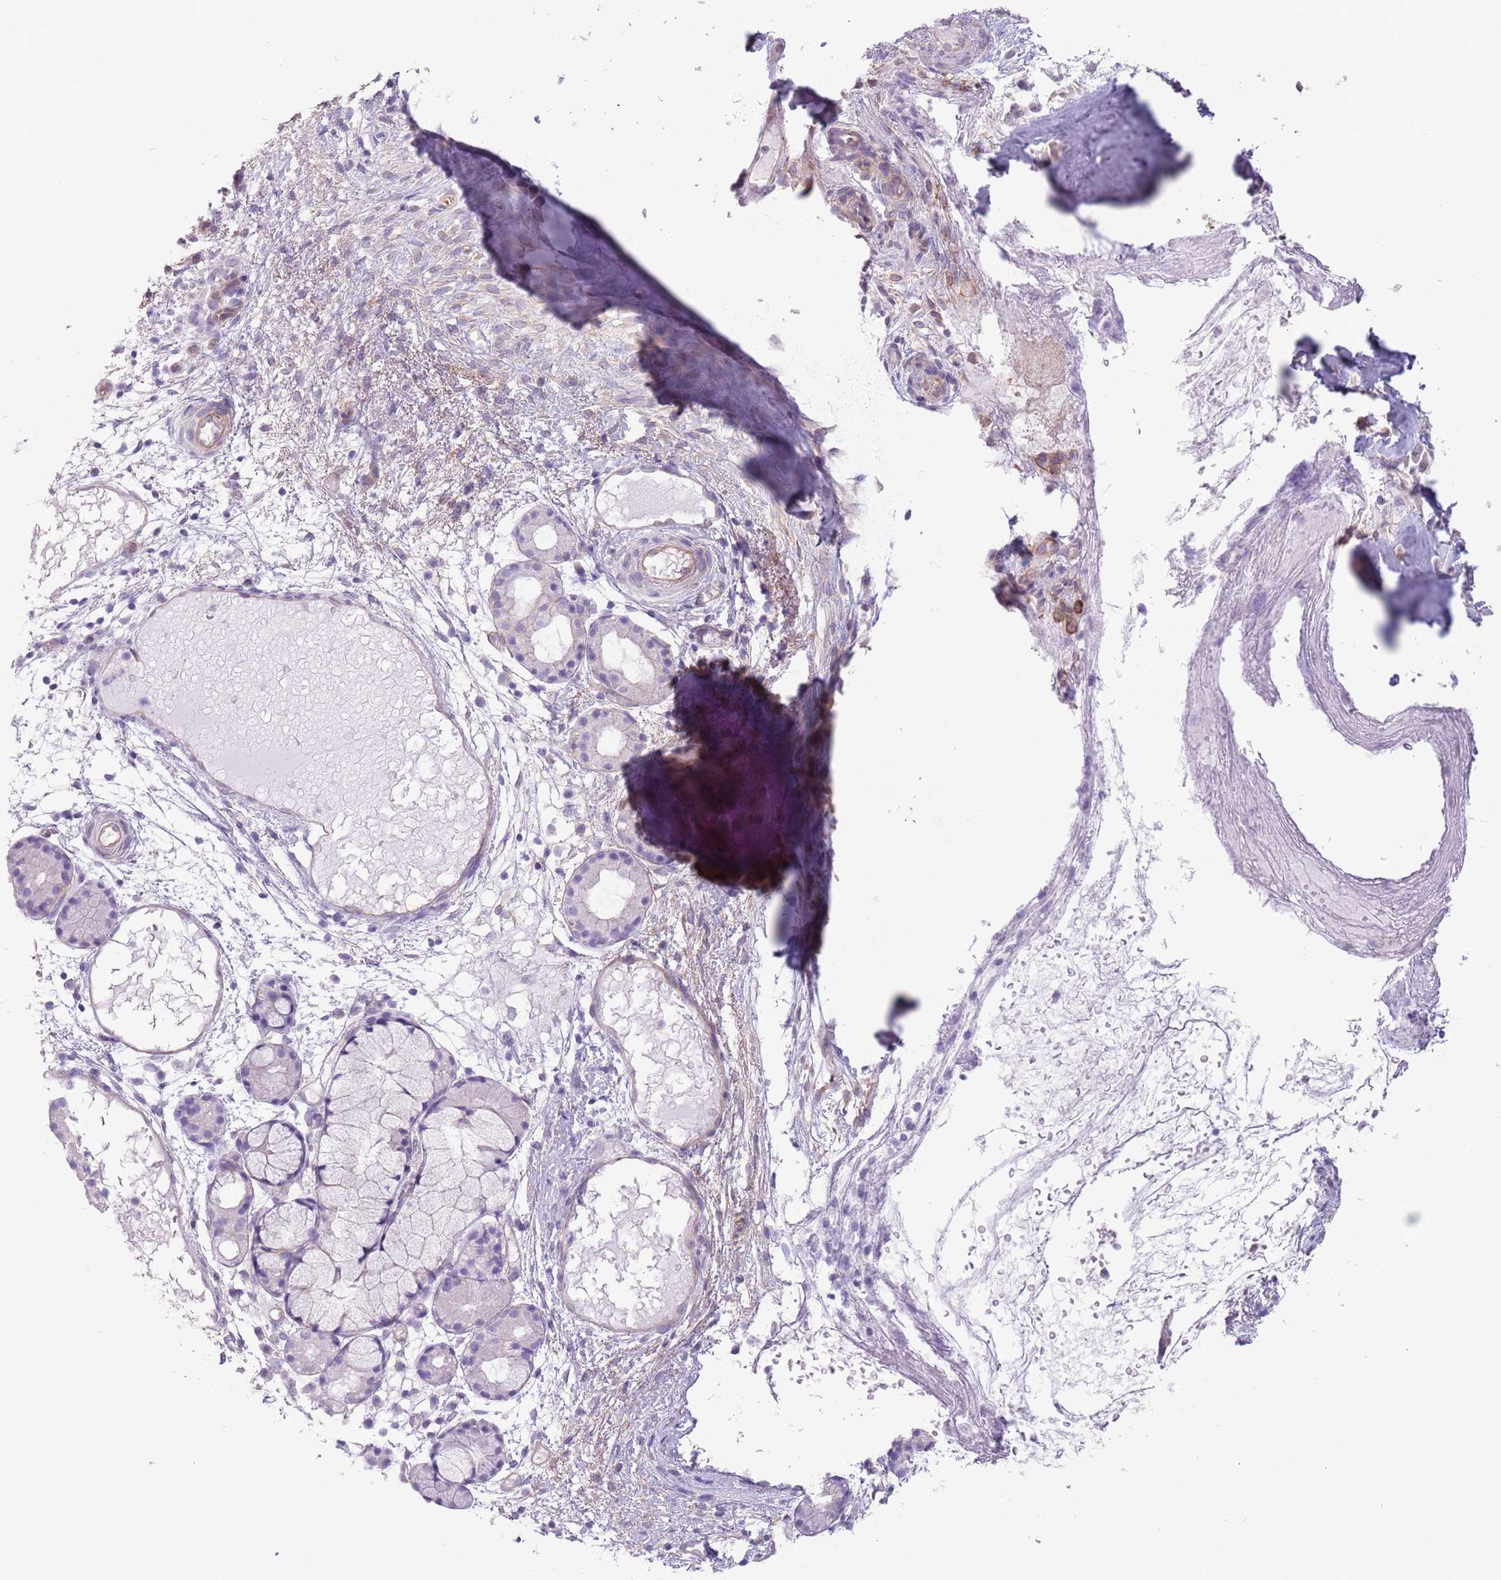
{"staining": {"intensity": "weak", "quantity": "<25%", "location": "cytoplasmic/membranous"}, "tissue": "nasopharynx", "cell_type": "Respiratory epithelial cells", "image_type": "normal", "snomed": [{"axis": "morphology", "description": "Normal tissue, NOS"}, {"axis": "topography", "description": "Nasopharynx"}], "caption": "The photomicrograph reveals no staining of respiratory epithelial cells in unremarkable nasopharynx.", "gene": "RBP3", "patient": {"sex": "female", "age": 81}}